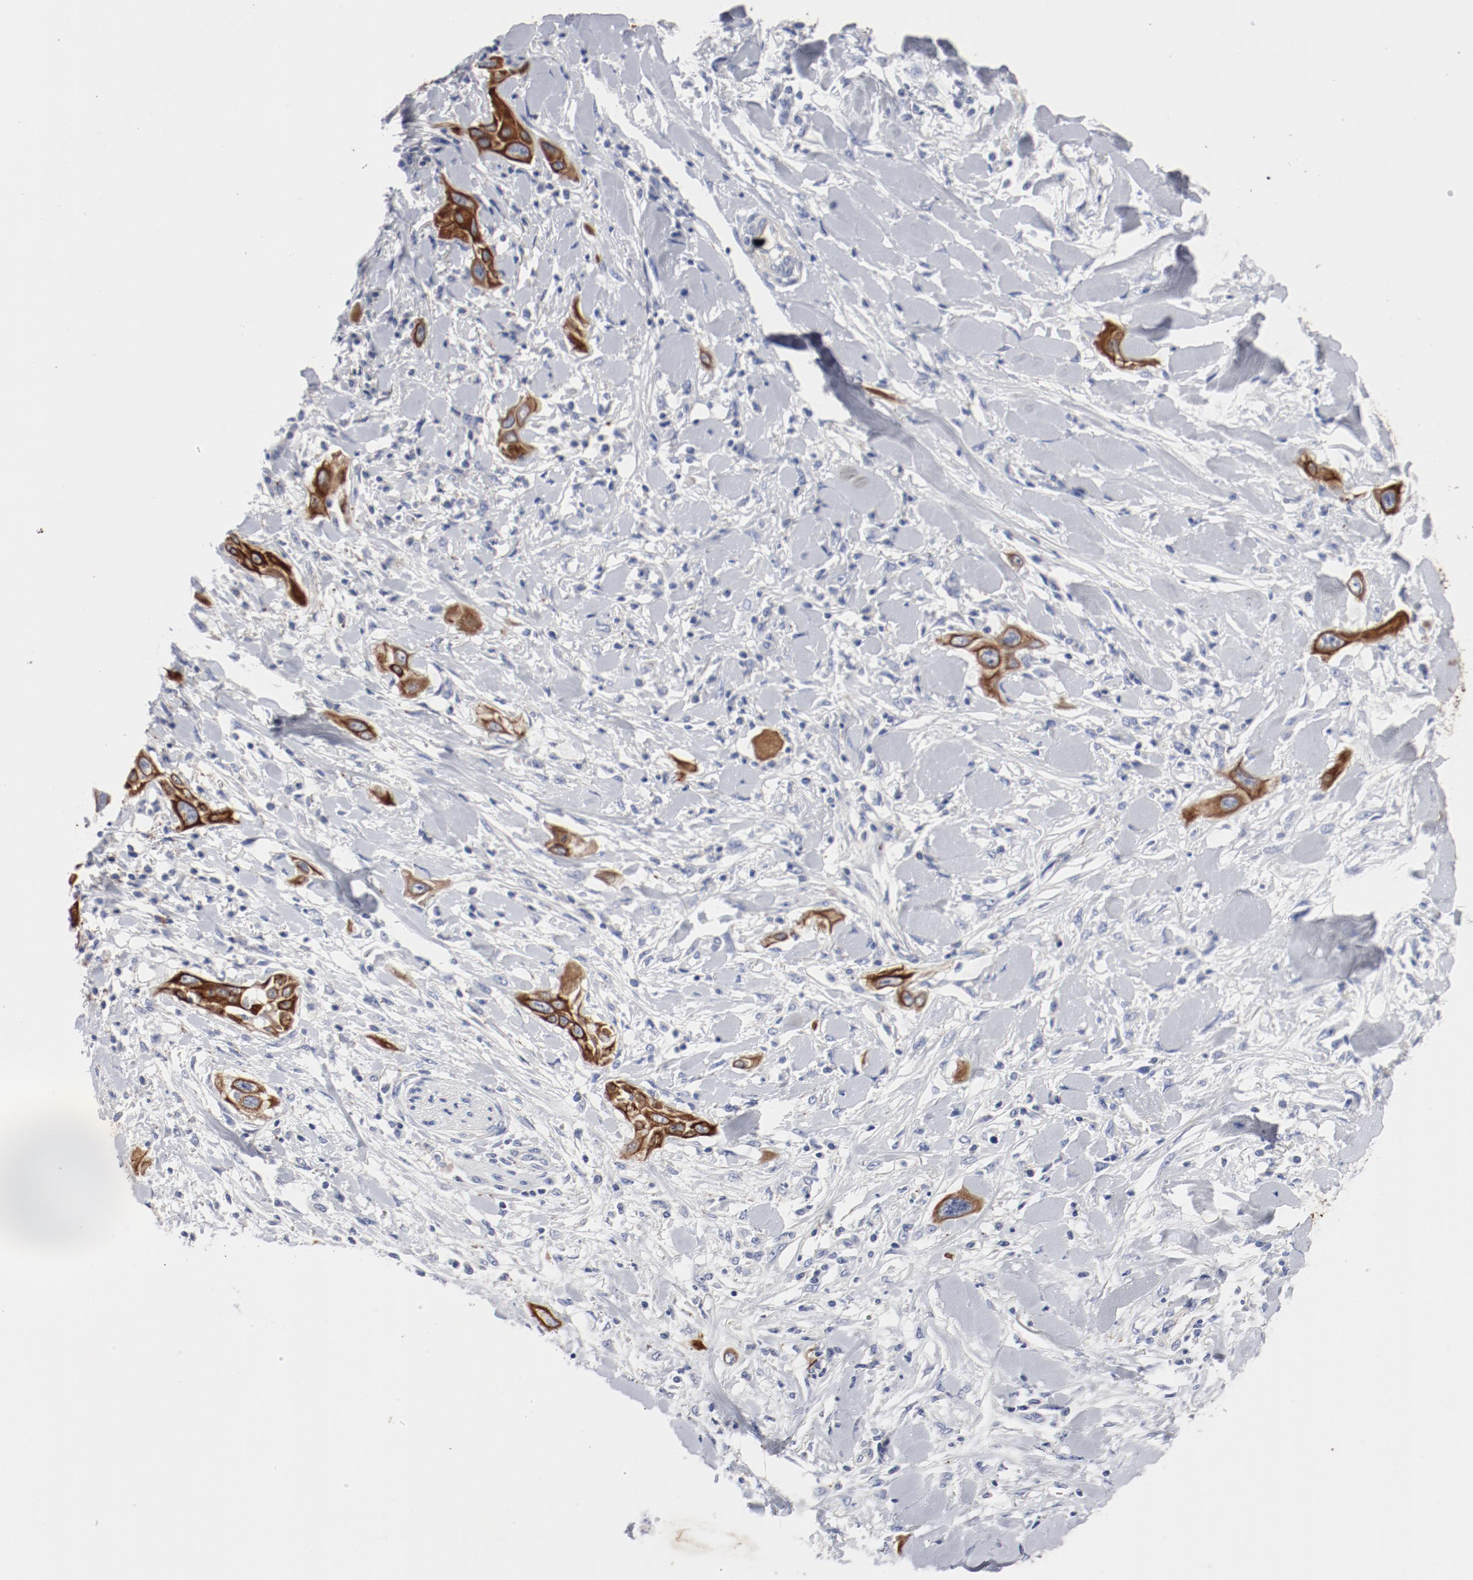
{"staining": {"intensity": "strong", "quantity": ">75%", "location": "cytoplasmic/membranous"}, "tissue": "lung cancer", "cell_type": "Tumor cells", "image_type": "cancer", "snomed": [{"axis": "morphology", "description": "Squamous cell carcinoma, NOS"}, {"axis": "topography", "description": "Lung"}], "caption": "An immunohistochemistry (IHC) micrograph of neoplastic tissue is shown. Protein staining in brown shows strong cytoplasmic/membranous positivity in squamous cell carcinoma (lung) within tumor cells.", "gene": "TSPAN6", "patient": {"sex": "female", "age": 47}}